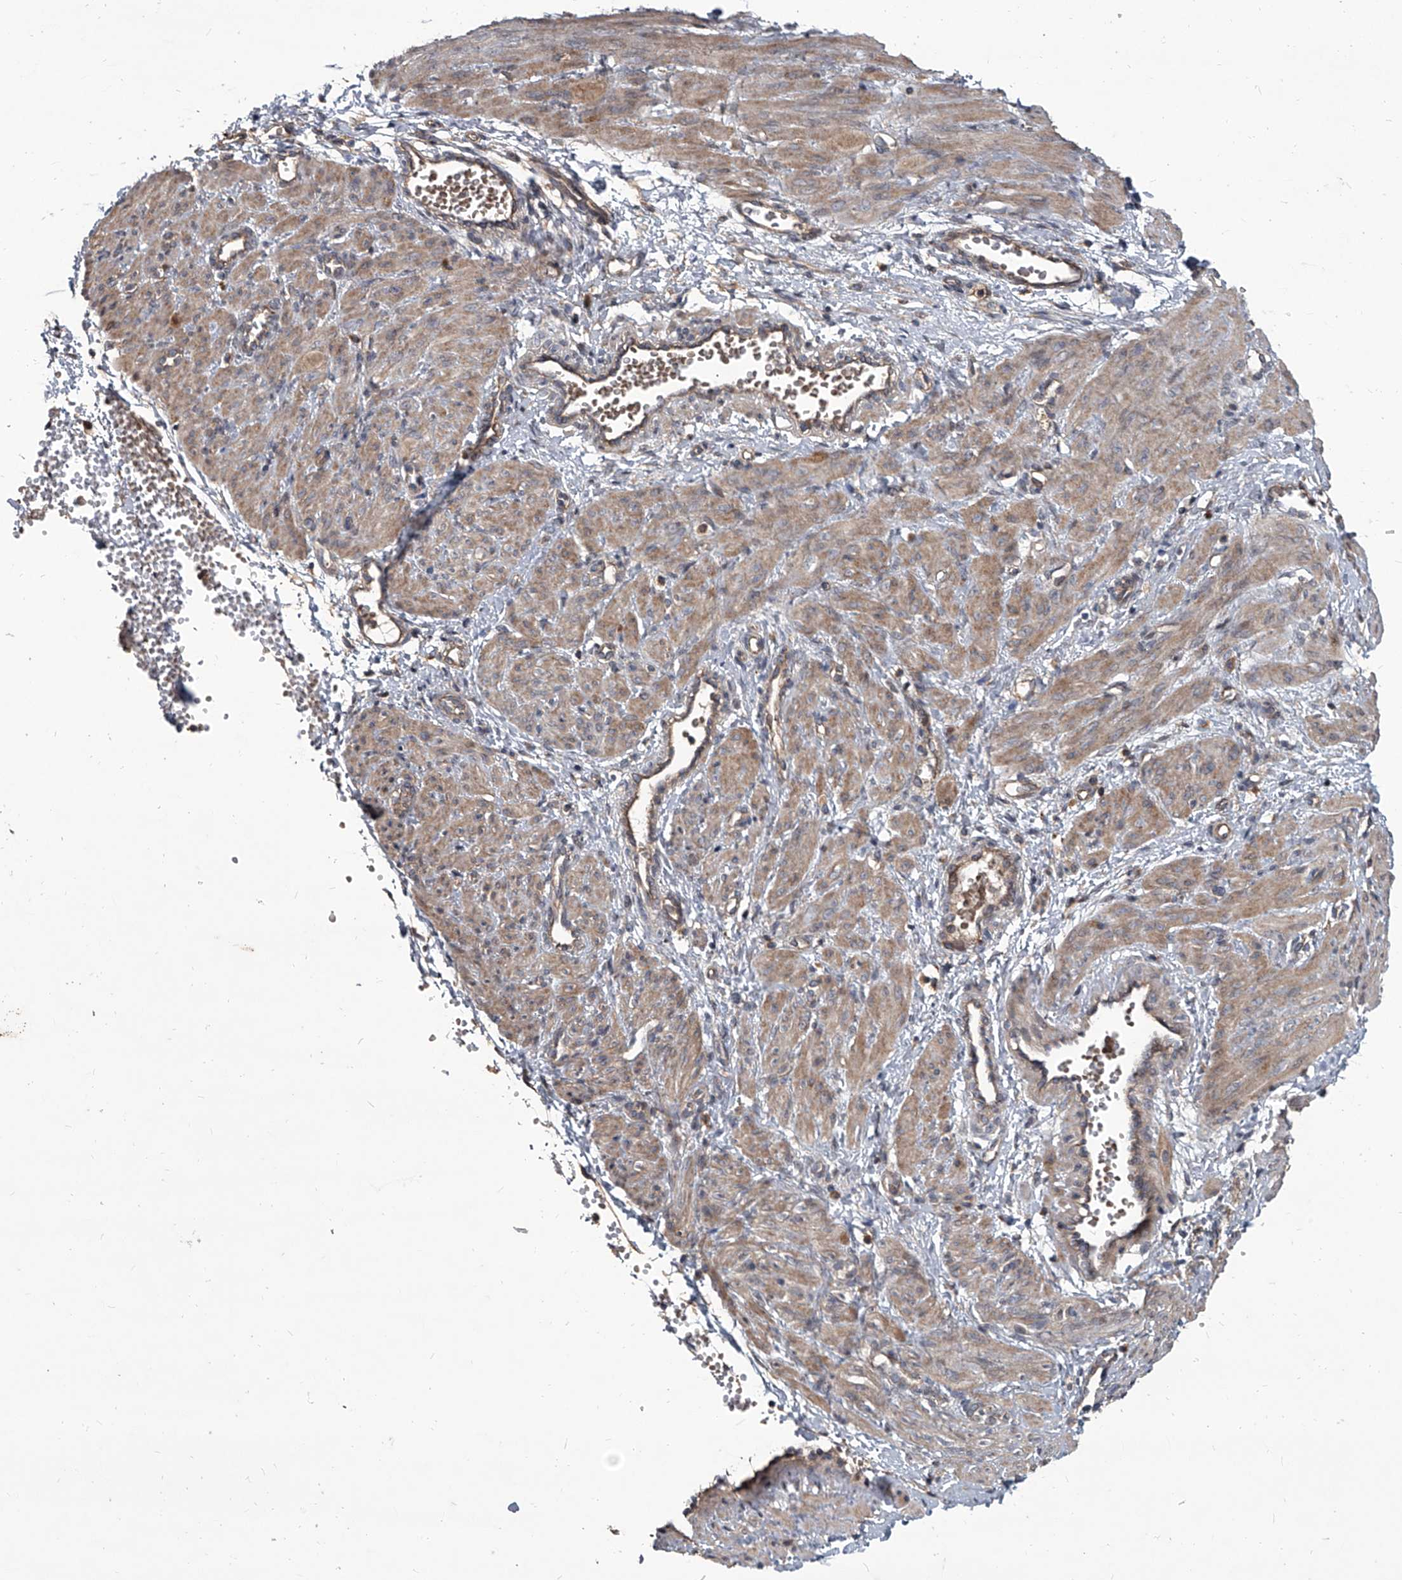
{"staining": {"intensity": "moderate", "quantity": ">75%", "location": "cytoplasmic/membranous"}, "tissue": "smooth muscle", "cell_type": "Smooth muscle cells", "image_type": "normal", "snomed": [{"axis": "morphology", "description": "Normal tissue, NOS"}, {"axis": "topography", "description": "Endometrium"}], "caption": "Protein analysis of normal smooth muscle shows moderate cytoplasmic/membranous positivity in about >75% of smooth muscle cells. (IHC, brightfield microscopy, high magnification).", "gene": "EVA1C", "patient": {"sex": "female", "age": 33}}